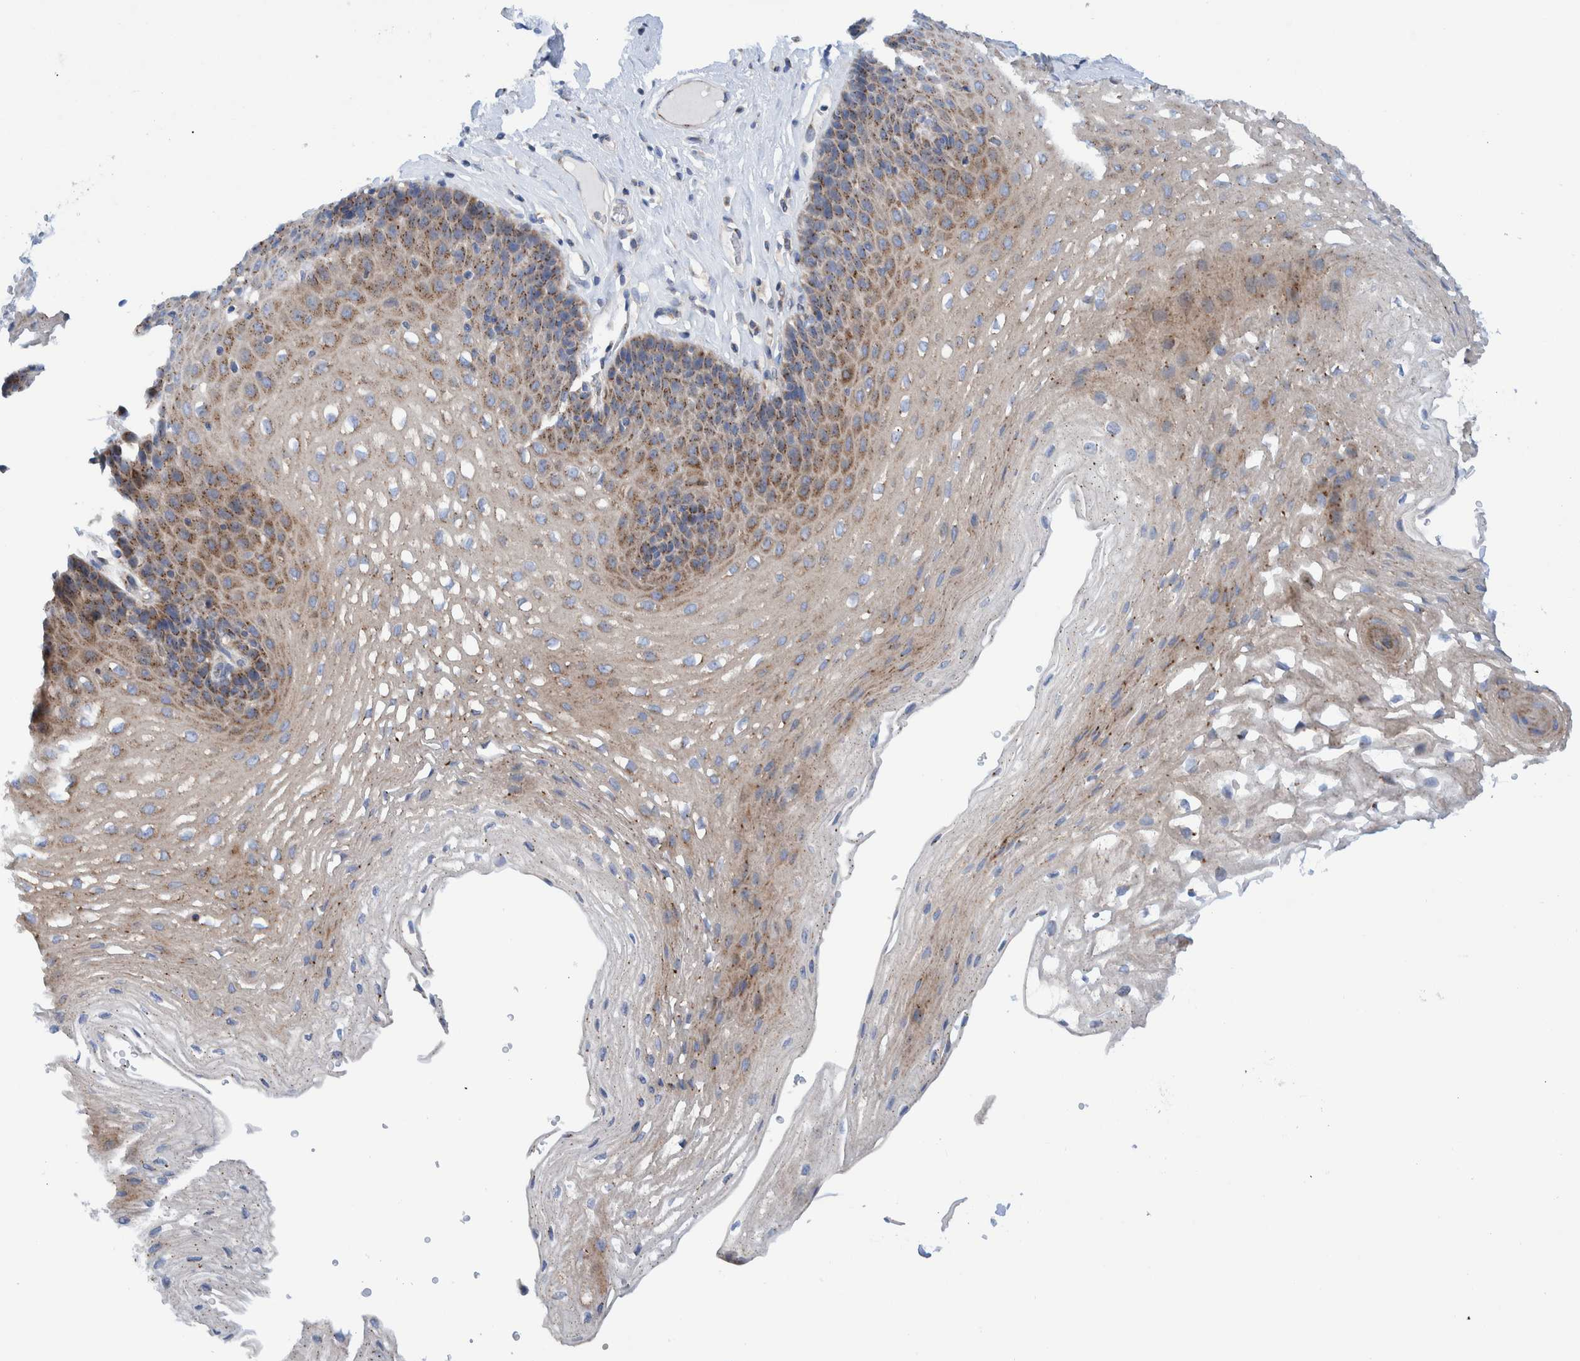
{"staining": {"intensity": "moderate", "quantity": "25%-75%", "location": "cytoplasmic/membranous"}, "tissue": "esophagus", "cell_type": "Squamous epithelial cells", "image_type": "normal", "snomed": [{"axis": "morphology", "description": "Normal tissue, NOS"}, {"axis": "topography", "description": "Esophagus"}], "caption": "An immunohistochemistry (IHC) micrograph of benign tissue is shown. Protein staining in brown labels moderate cytoplasmic/membranous positivity in esophagus within squamous epithelial cells.", "gene": "TRIM58", "patient": {"sex": "female", "age": 66}}